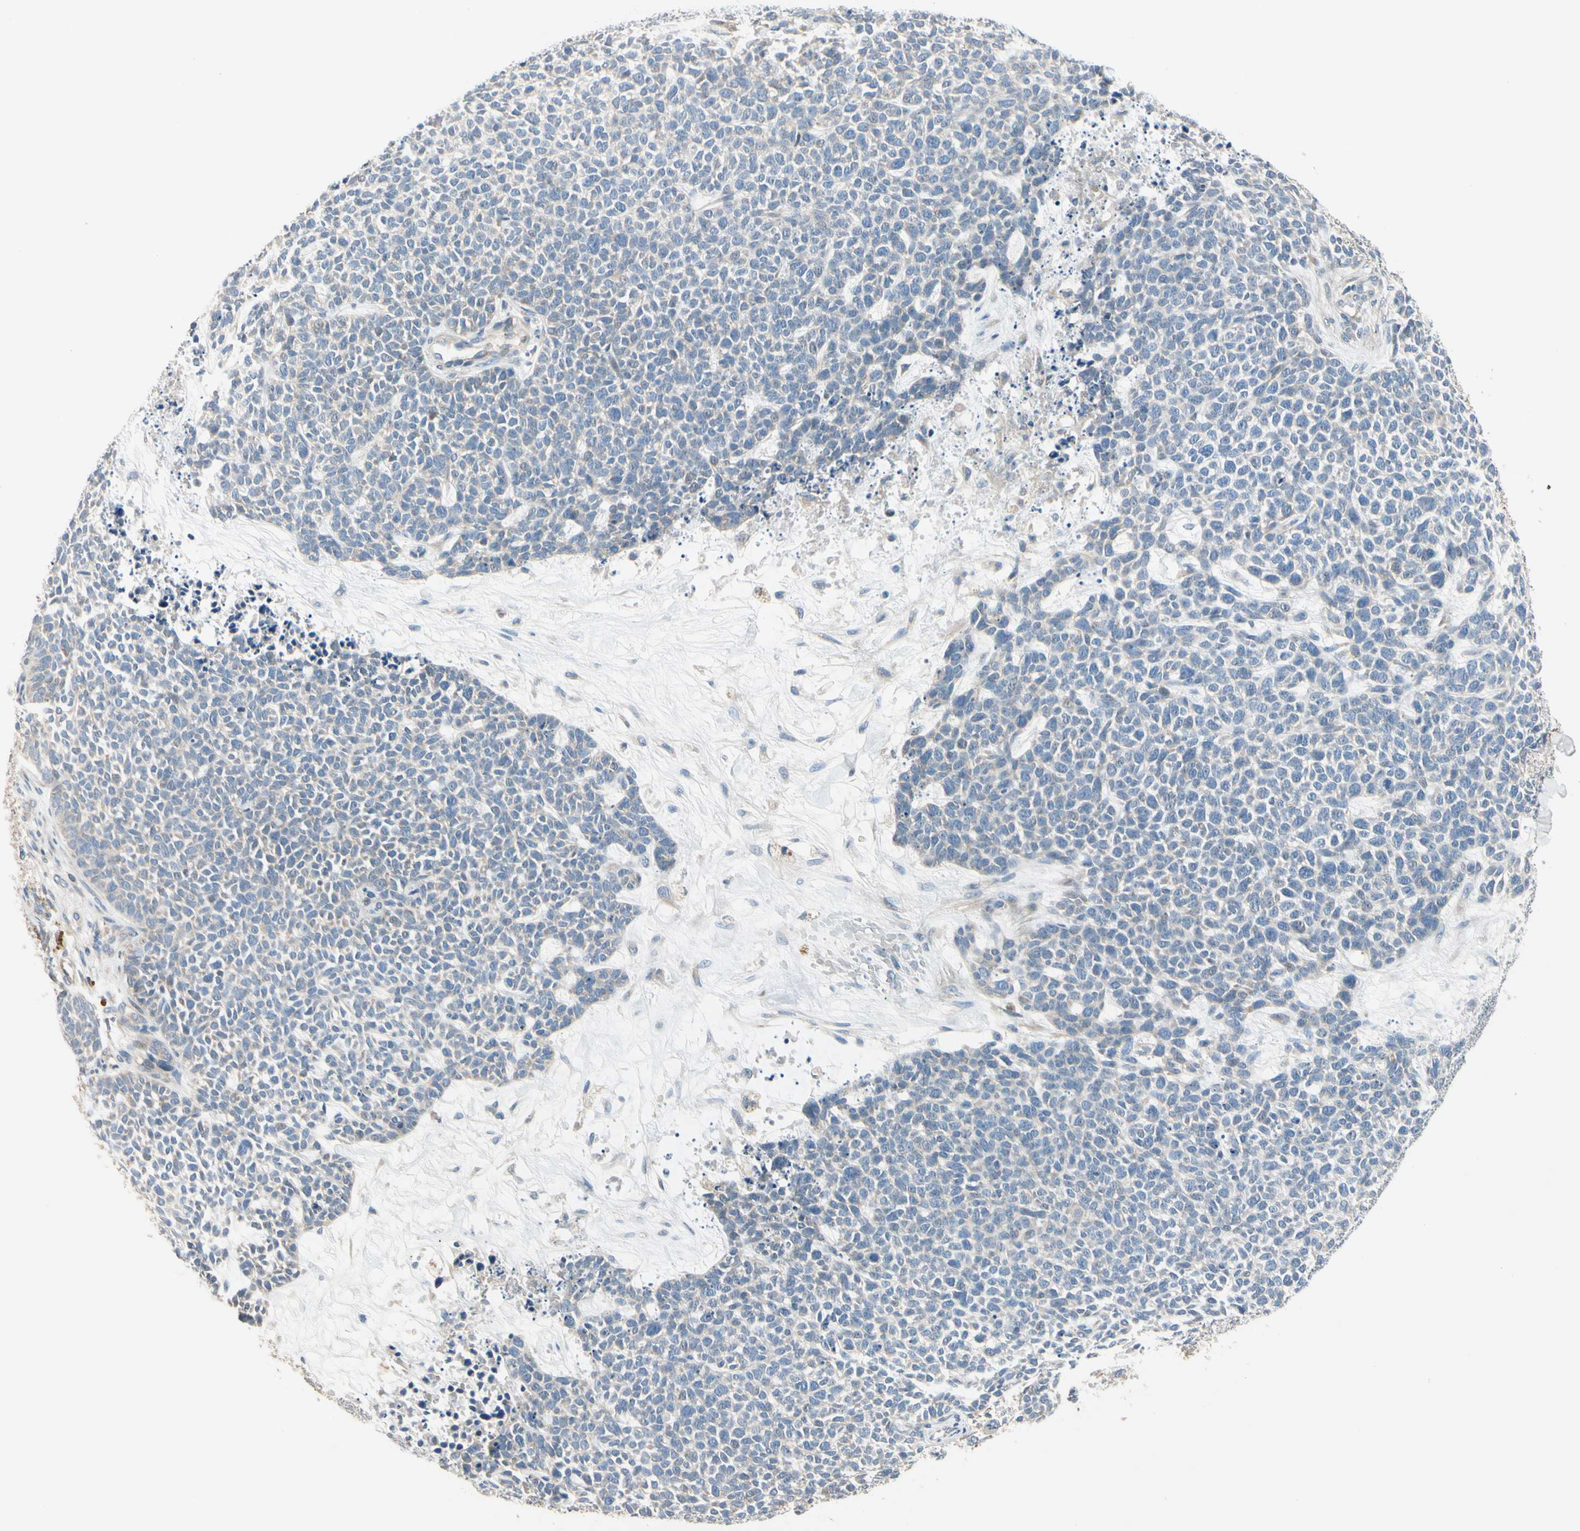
{"staining": {"intensity": "negative", "quantity": "none", "location": "none"}, "tissue": "skin cancer", "cell_type": "Tumor cells", "image_type": "cancer", "snomed": [{"axis": "morphology", "description": "Basal cell carcinoma"}, {"axis": "topography", "description": "Skin"}], "caption": "DAB (3,3'-diaminobenzidine) immunohistochemical staining of human skin cancer displays no significant expression in tumor cells.", "gene": "SIGLEC5", "patient": {"sex": "female", "age": 84}}